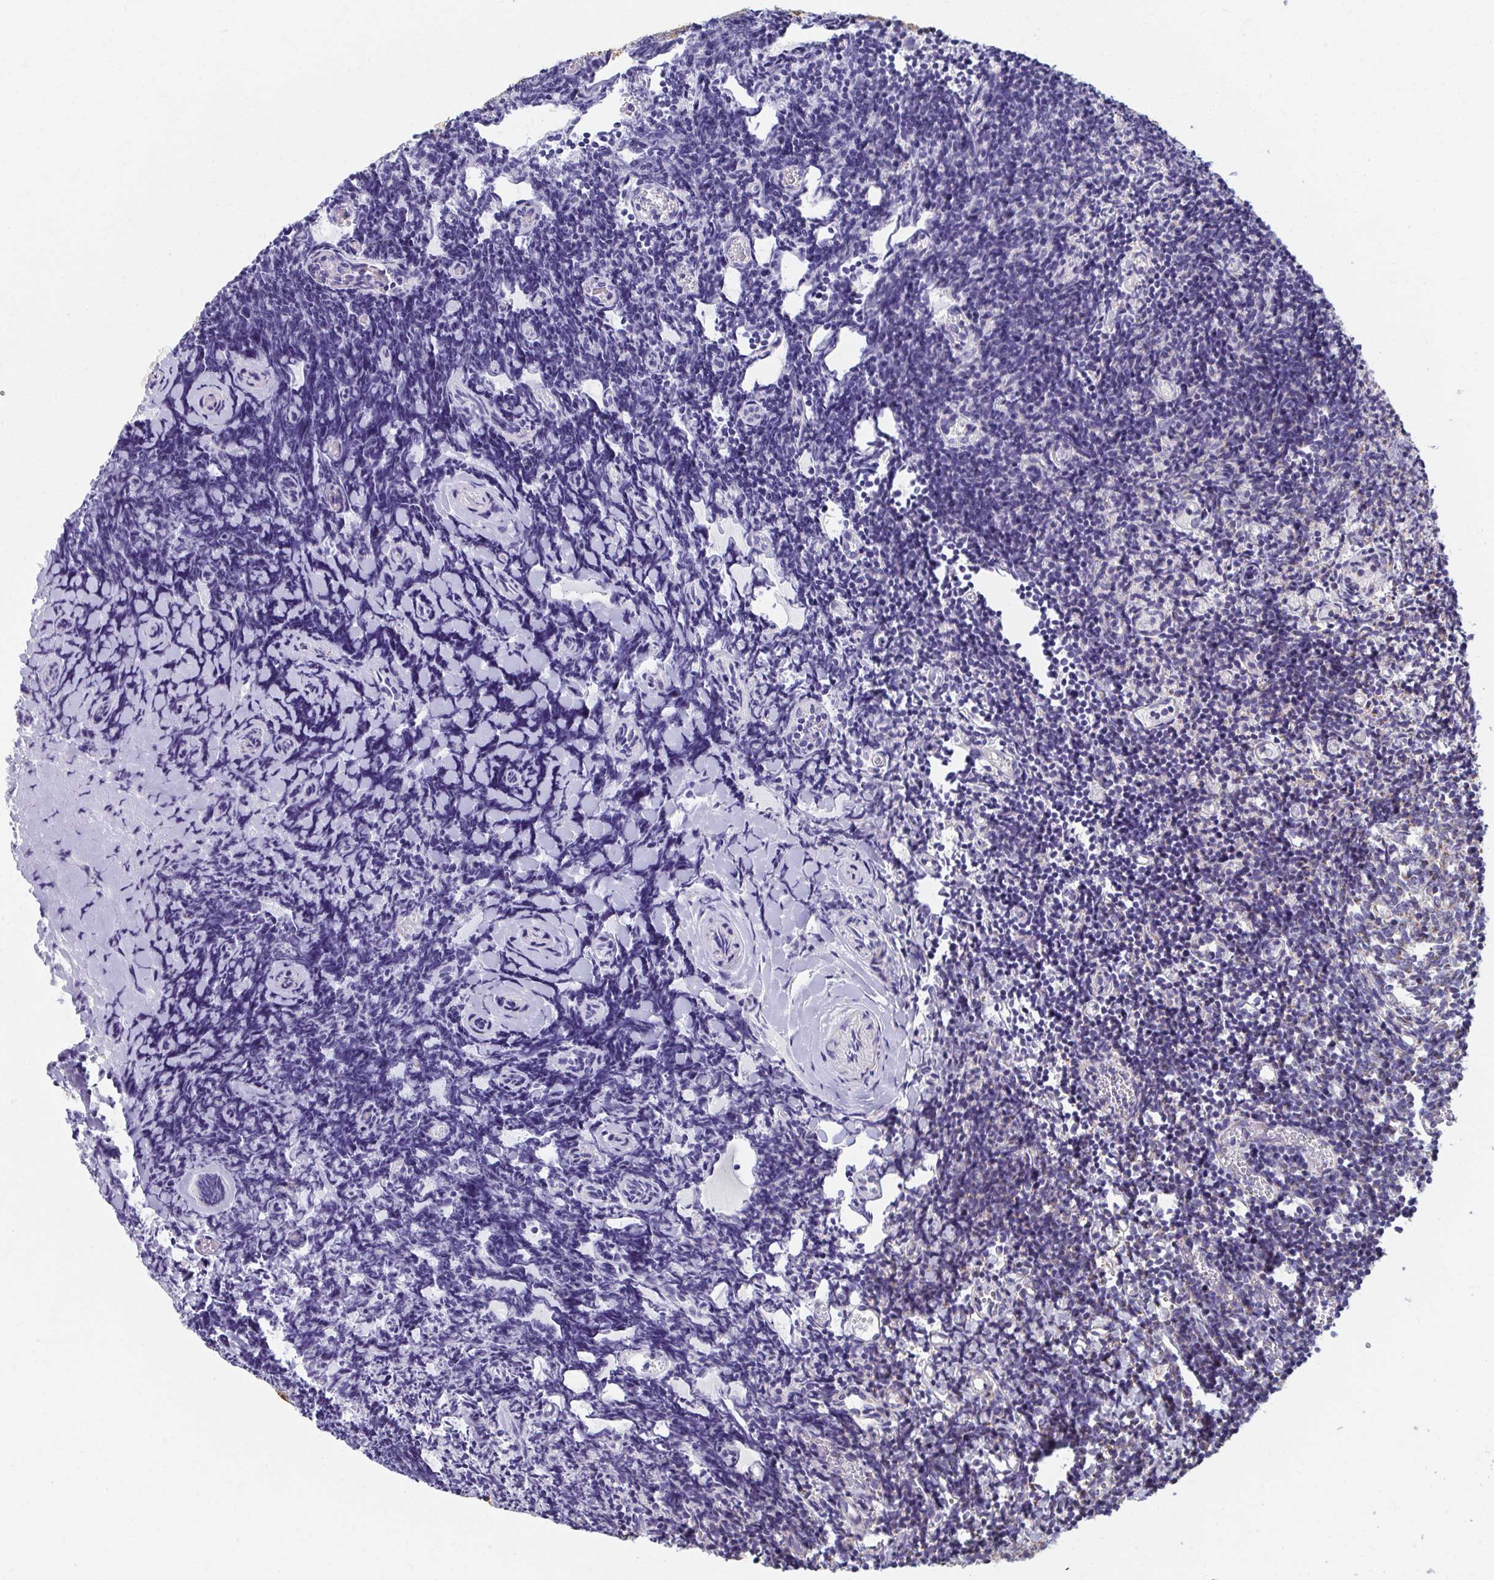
{"staining": {"intensity": "weak", "quantity": "<25%", "location": "cytoplasmic/membranous"}, "tissue": "tonsil", "cell_type": "Germinal center cells", "image_type": "normal", "snomed": [{"axis": "morphology", "description": "Normal tissue, NOS"}, {"axis": "topography", "description": "Tonsil"}], "caption": "An immunohistochemistry photomicrograph of unremarkable tonsil is shown. There is no staining in germinal center cells of tonsil.", "gene": "RCC1L", "patient": {"sex": "female", "age": 10}}